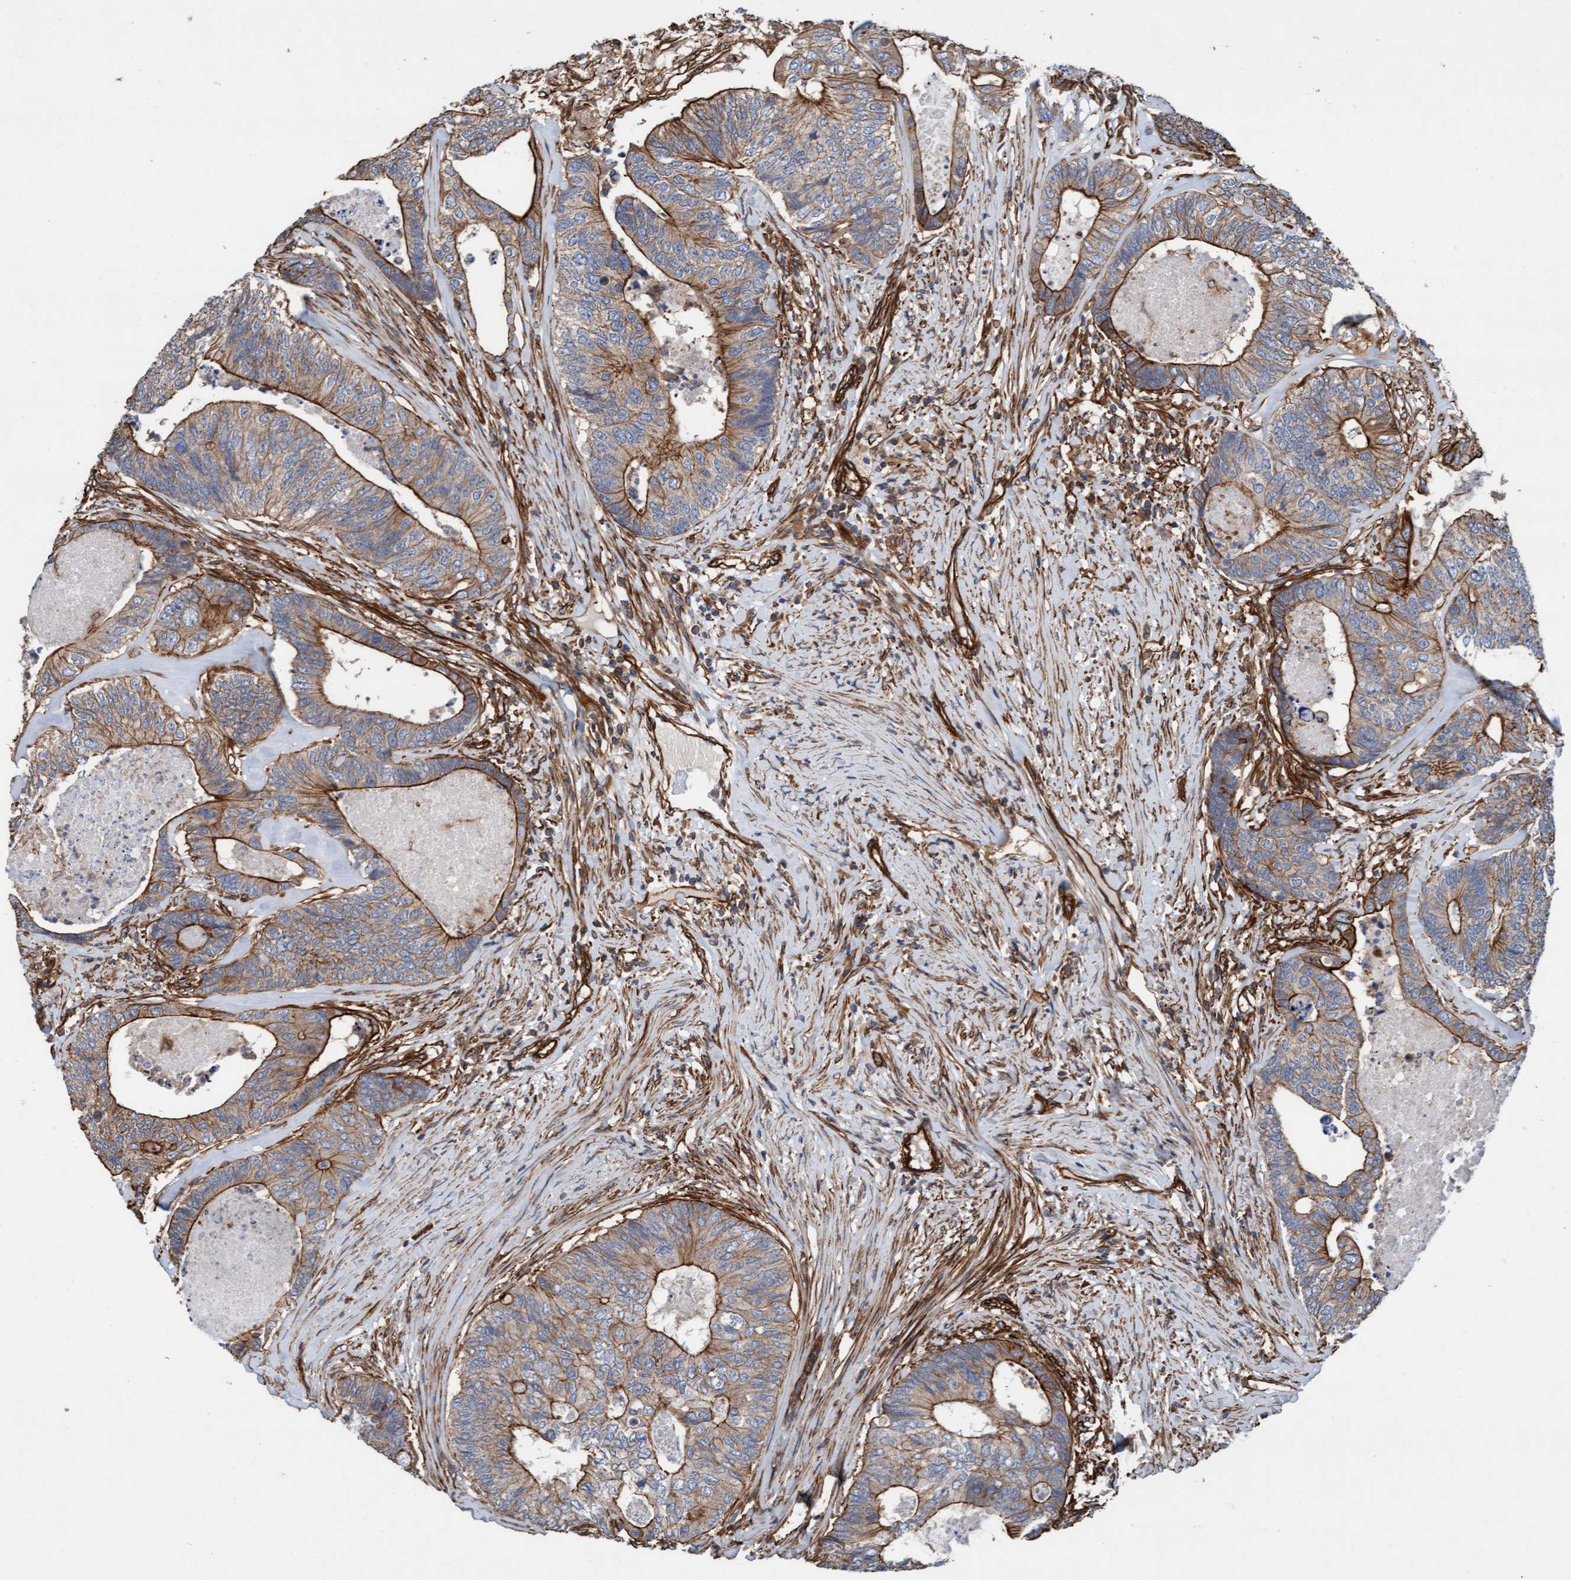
{"staining": {"intensity": "moderate", "quantity": ">75%", "location": "cytoplasmic/membranous"}, "tissue": "colorectal cancer", "cell_type": "Tumor cells", "image_type": "cancer", "snomed": [{"axis": "morphology", "description": "Adenocarcinoma, NOS"}, {"axis": "topography", "description": "Colon"}], "caption": "A brown stain labels moderate cytoplasmic/membranous staining of a protein in colorectal cancer tumor cells.", "gene": "STXBP4", "patient": {"sex": "female", "age": 67}}